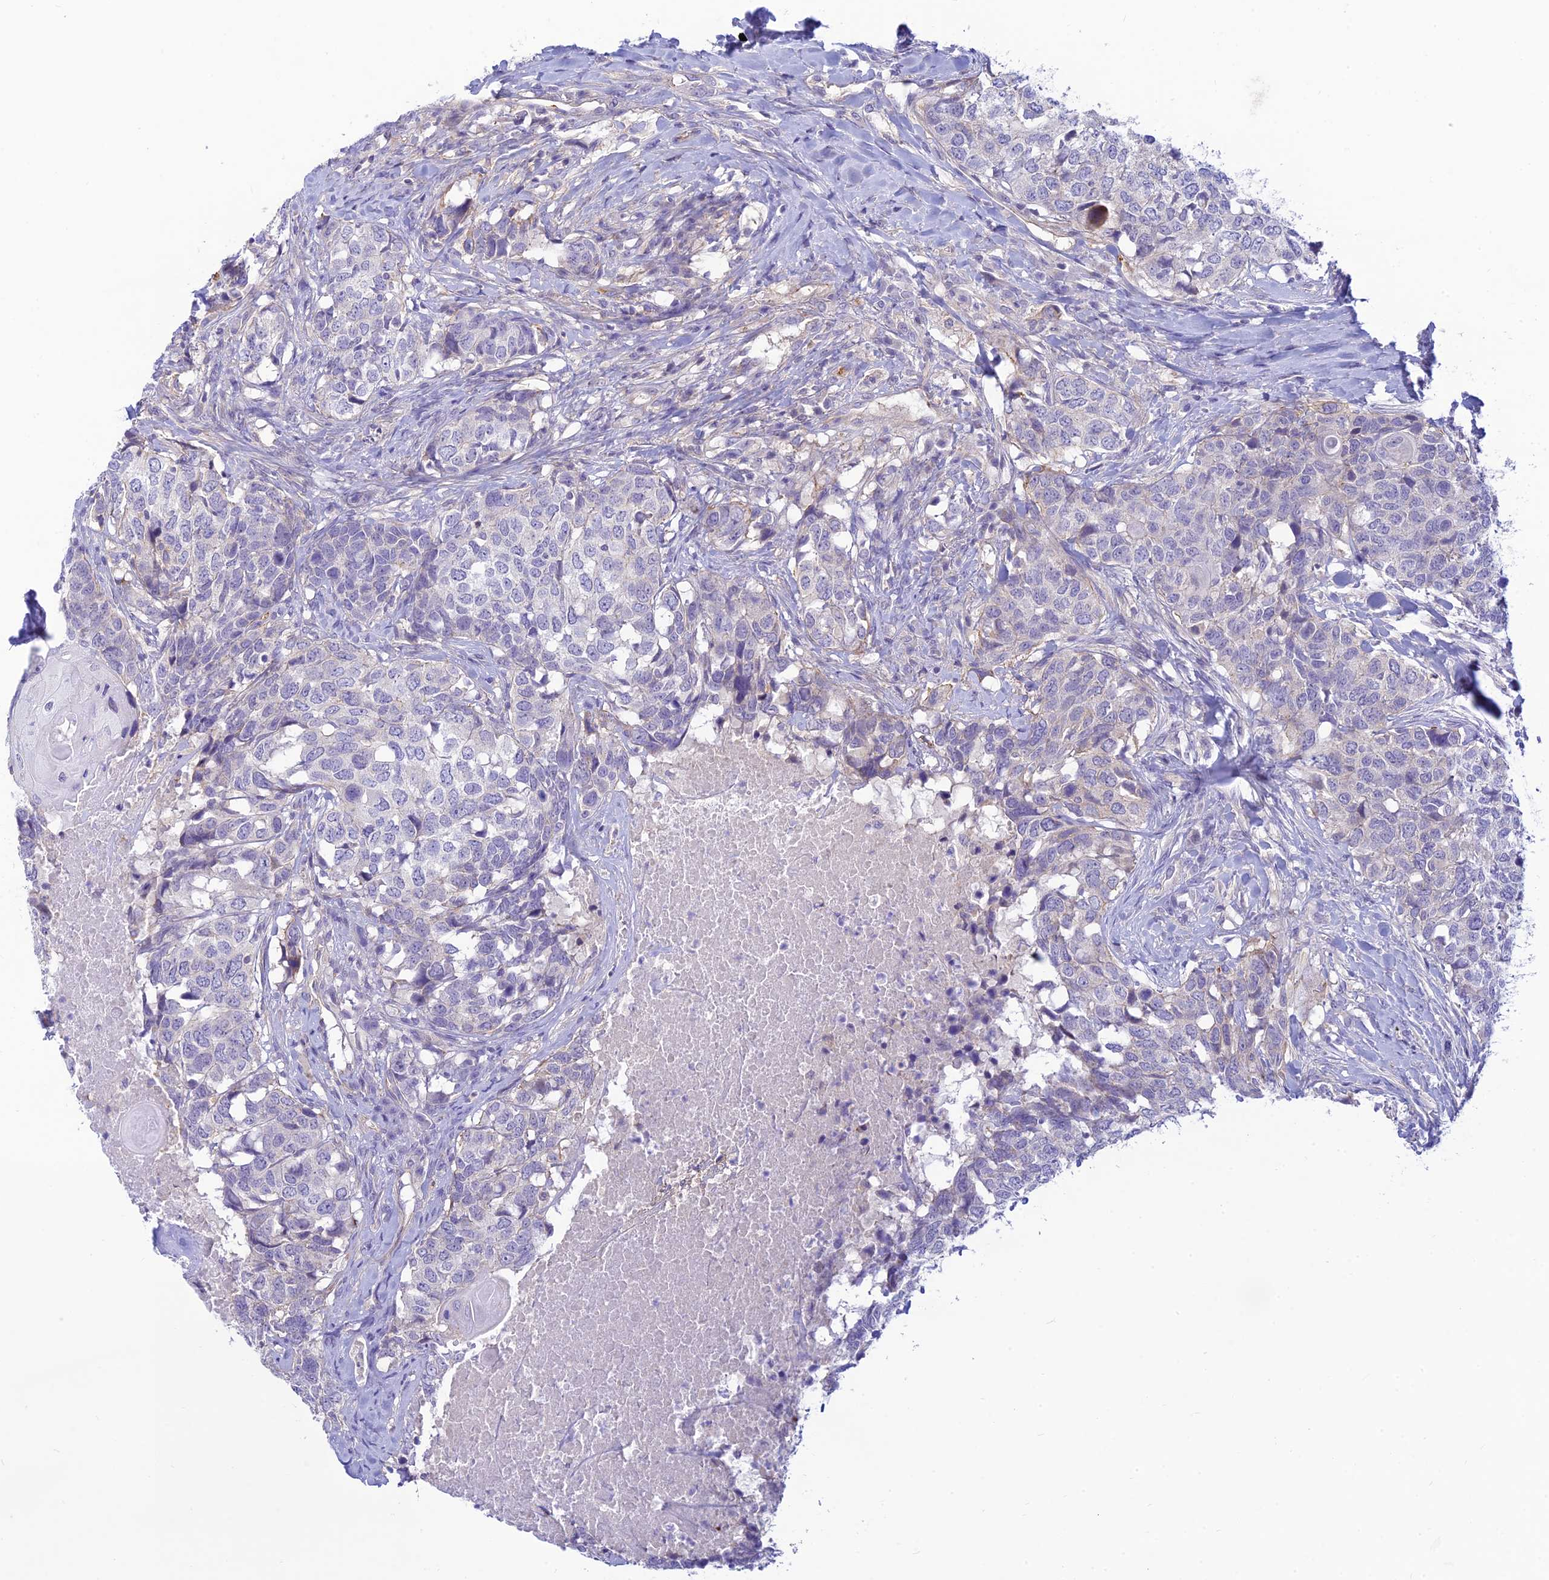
{"staining": {"intensity": "negative", "quantity": "none", "location": "none"}, "tissue": "head and neck cancer", "cell_type": "Tumor cells", "image_type": "cancer", "snomed": [{"axis": "morphology", "description": "Squamous cell carcinoma, NOS"}, {"axis": "topography", "description": "Head-Neck"}], "caption": "Photomicrograph shows no protein expression in tumor cells of head and neck cancer tissue.", "gene": "FBXW4", "patient": {"sex": "male", "age": 66}}